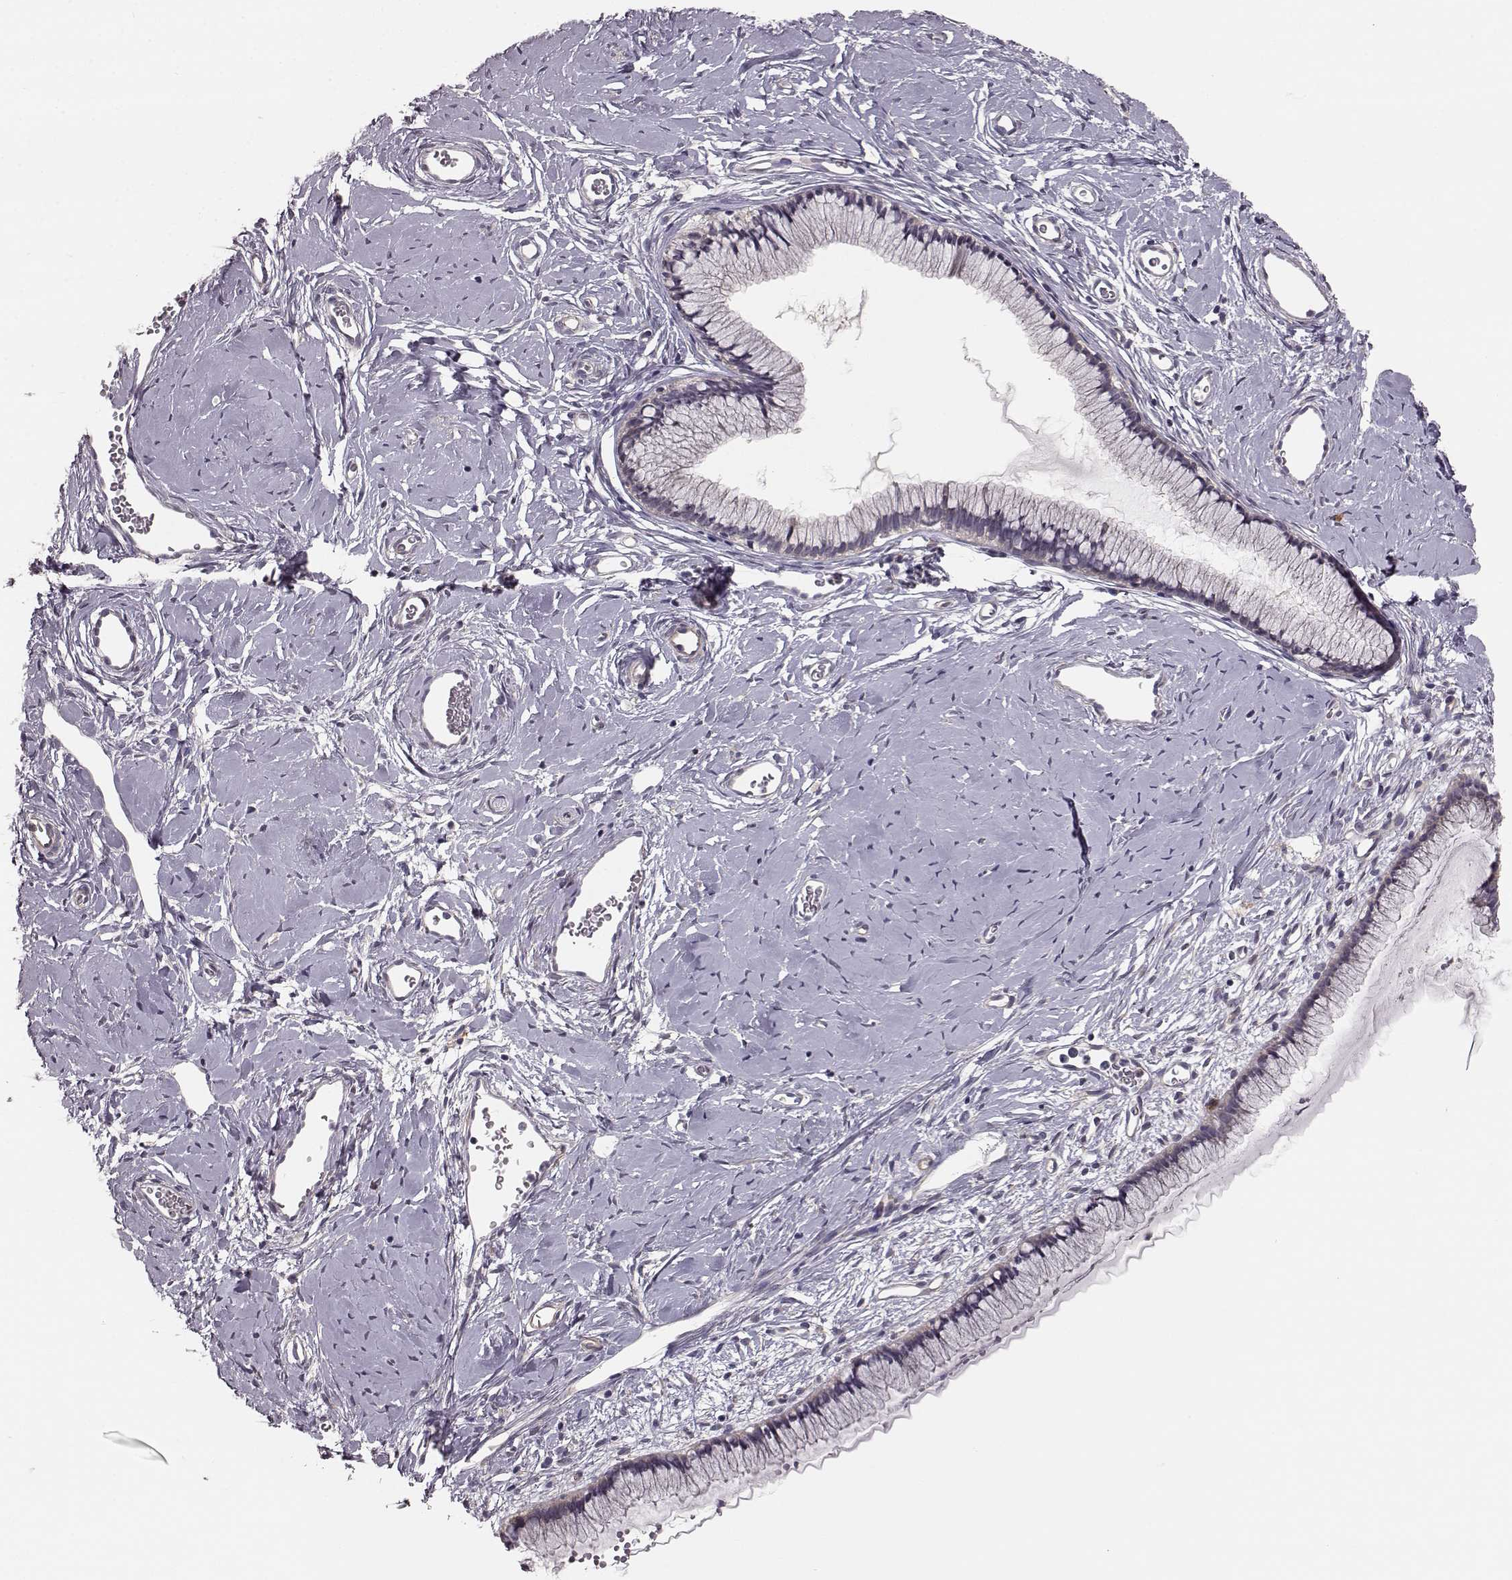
{"staining": {"intensity": "negative", "quantity": "none", "location": "none"}, "tissue": "cervix", "cell_type": "Glandular cells", "image_type": "normal", "snomed": [{"axis": "morphology", "description": "Normal tissue, NOS"}, {"axis": "topography", "description": "Cervix"}], "caption": "High magnification brightfield microscopy of unremarkable cervix stained with DAB (3,3'-diaminobenzidine) (brown) and counterstained with hematoxylin (blue): glandular cells show no significant staining.", "gene": "GPR50", "patient": {"sex": "female", "age": 40}}